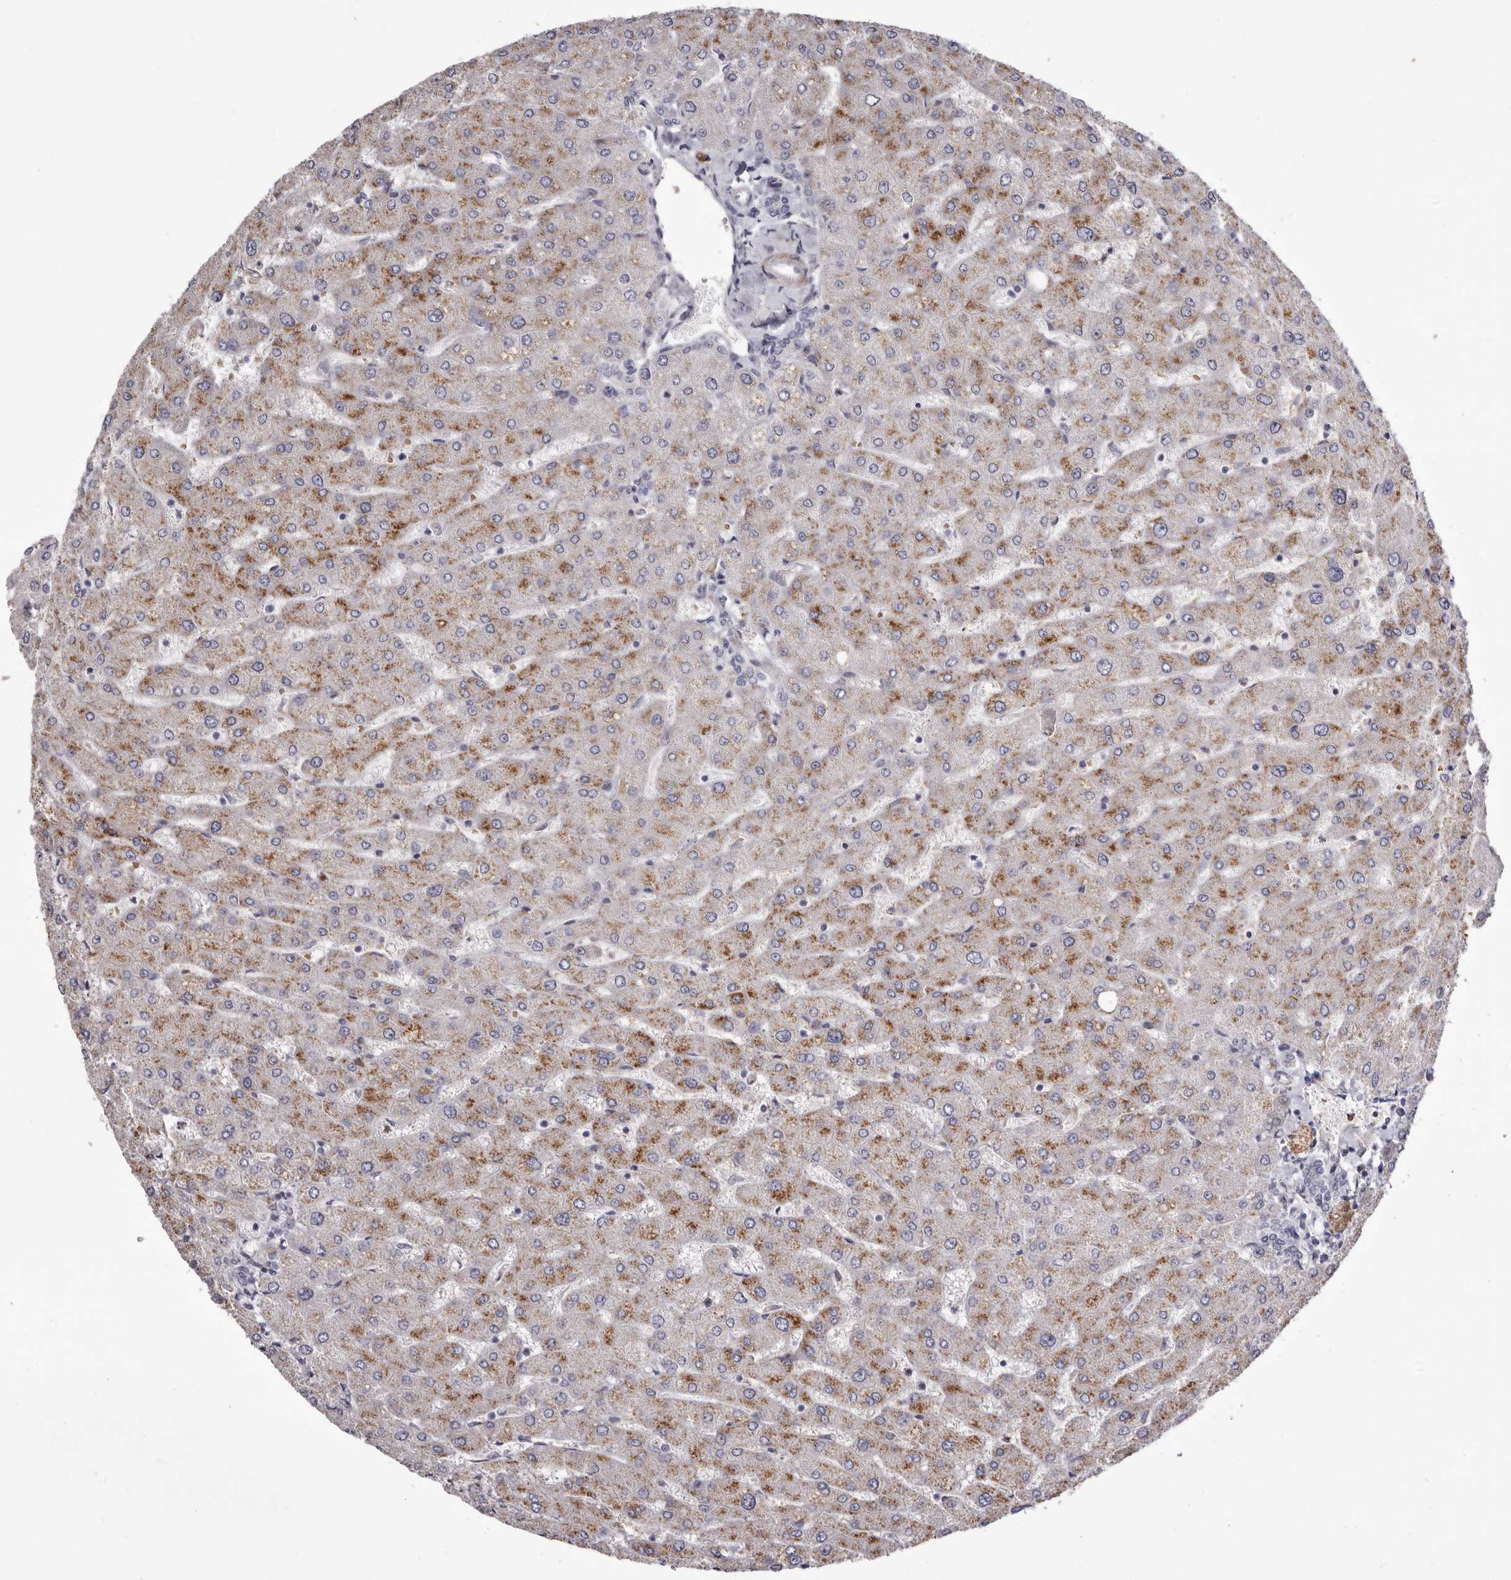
{"staining": {"intensity": "negative", "quantity": "none", "location": "none"}, "tissue": "liver", "cell_type": "Cholangiocytes", "image_type": "normal", "snomed": [{"axis": "morphology", "description": "Normal tissue, NOS"}, {"axis": "topography", "description": "Liver"}], "caption": "The image displays no significant positivity in cholangiocytes of liver.", "gene": "AIDA", "patient": {"sex": "male", "age": 55}}